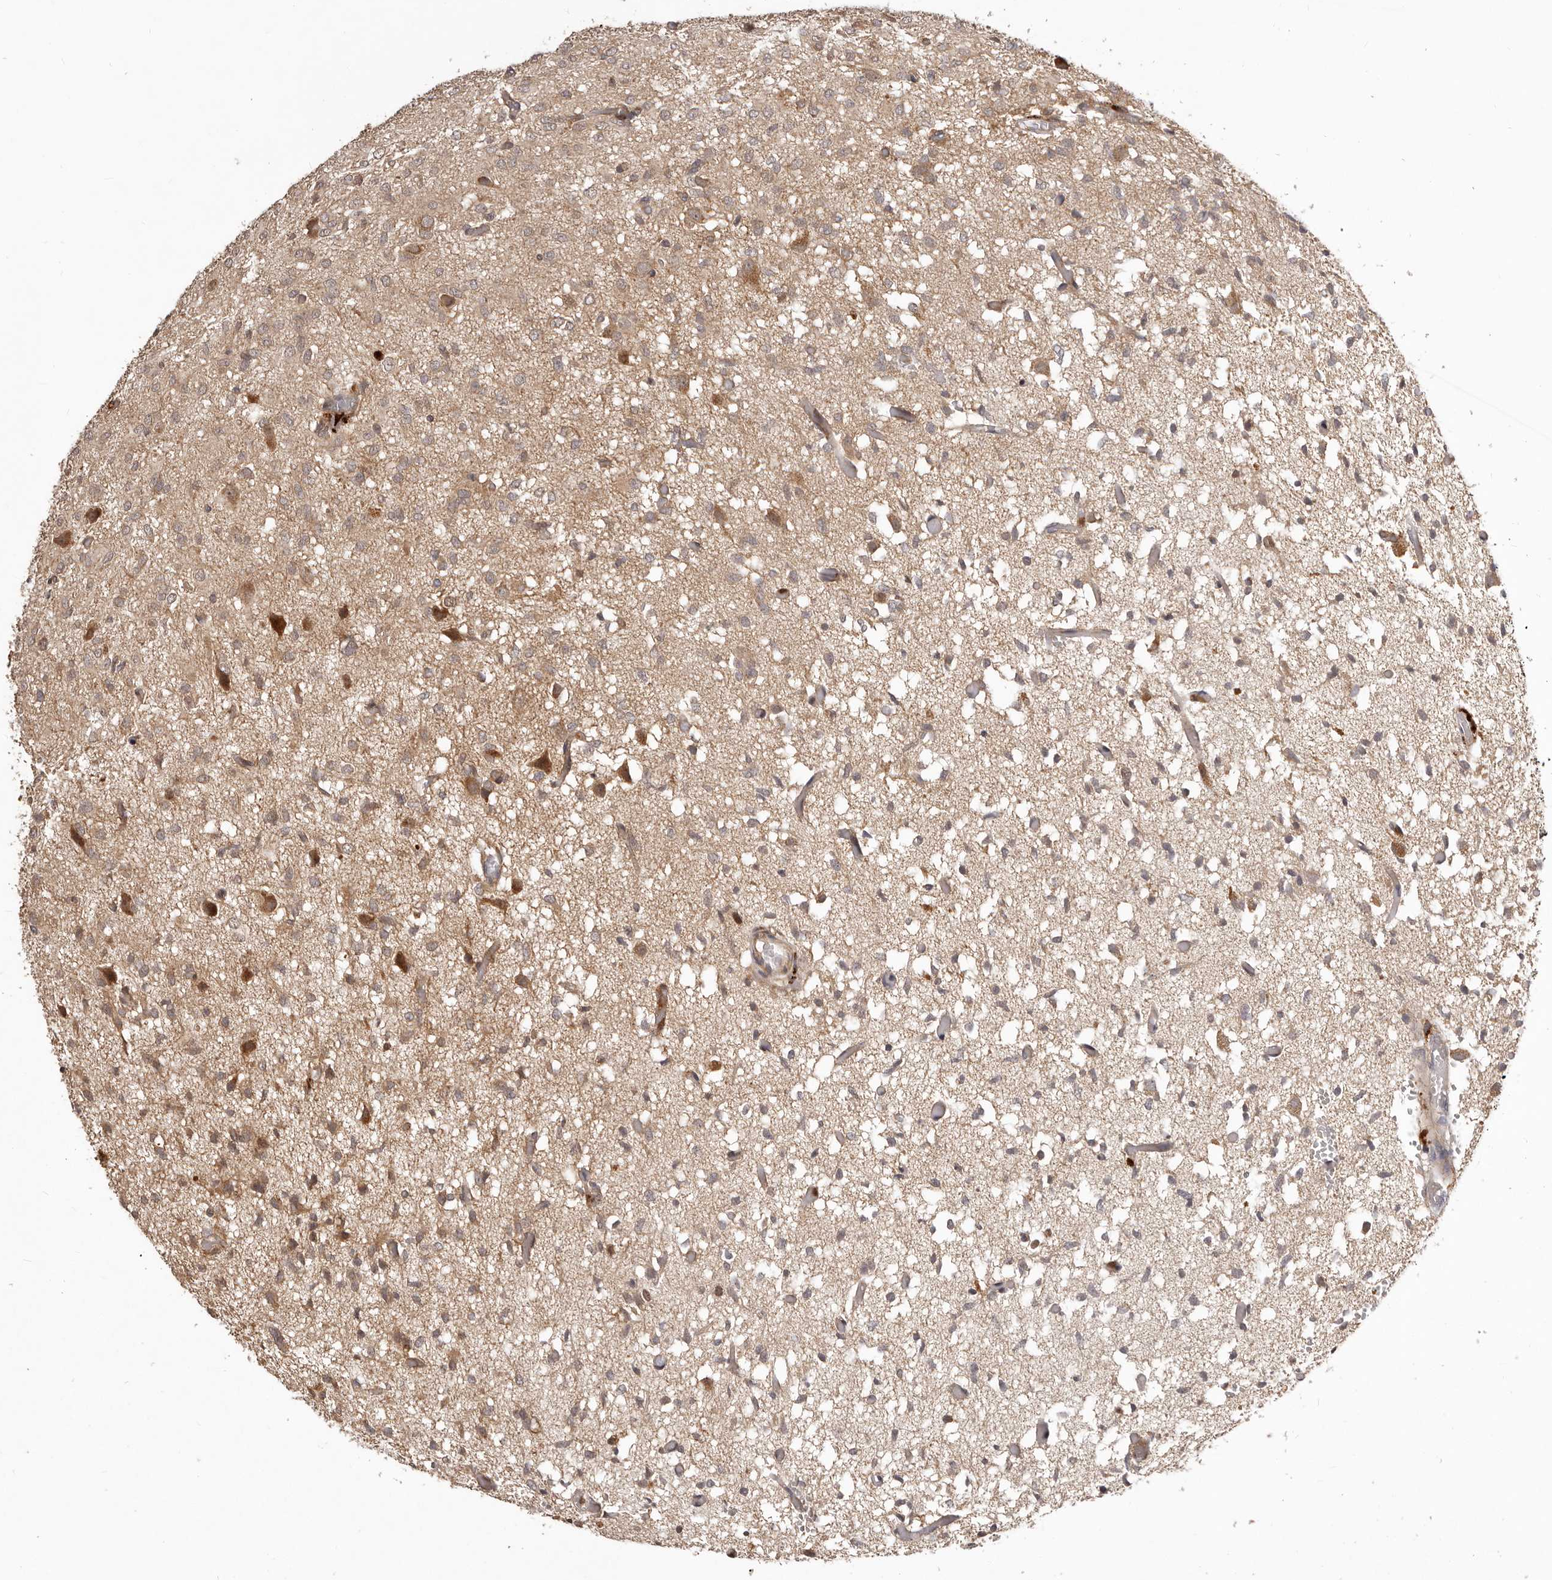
{"staining": {"intensity": "weak", "quantity": "25%-75%", "location": "cytoplasmic/membranous"}, "tissue": "glioma", "cell_type": "Tumor cells", "image_type": "cancer", "snomed": [{"axis": "morphology", "description": "Glioma, malignant, High grade"}, {"axis": "topography", "description": "Brain"}], "caption": "Glioma stained with immunohistochemistry displays weak cytoplasmic/membranous positivity in approximately 25%-75% of tumor cells.", "gene": "RNF187", "patient": {"sex": "female", "age": 59}}